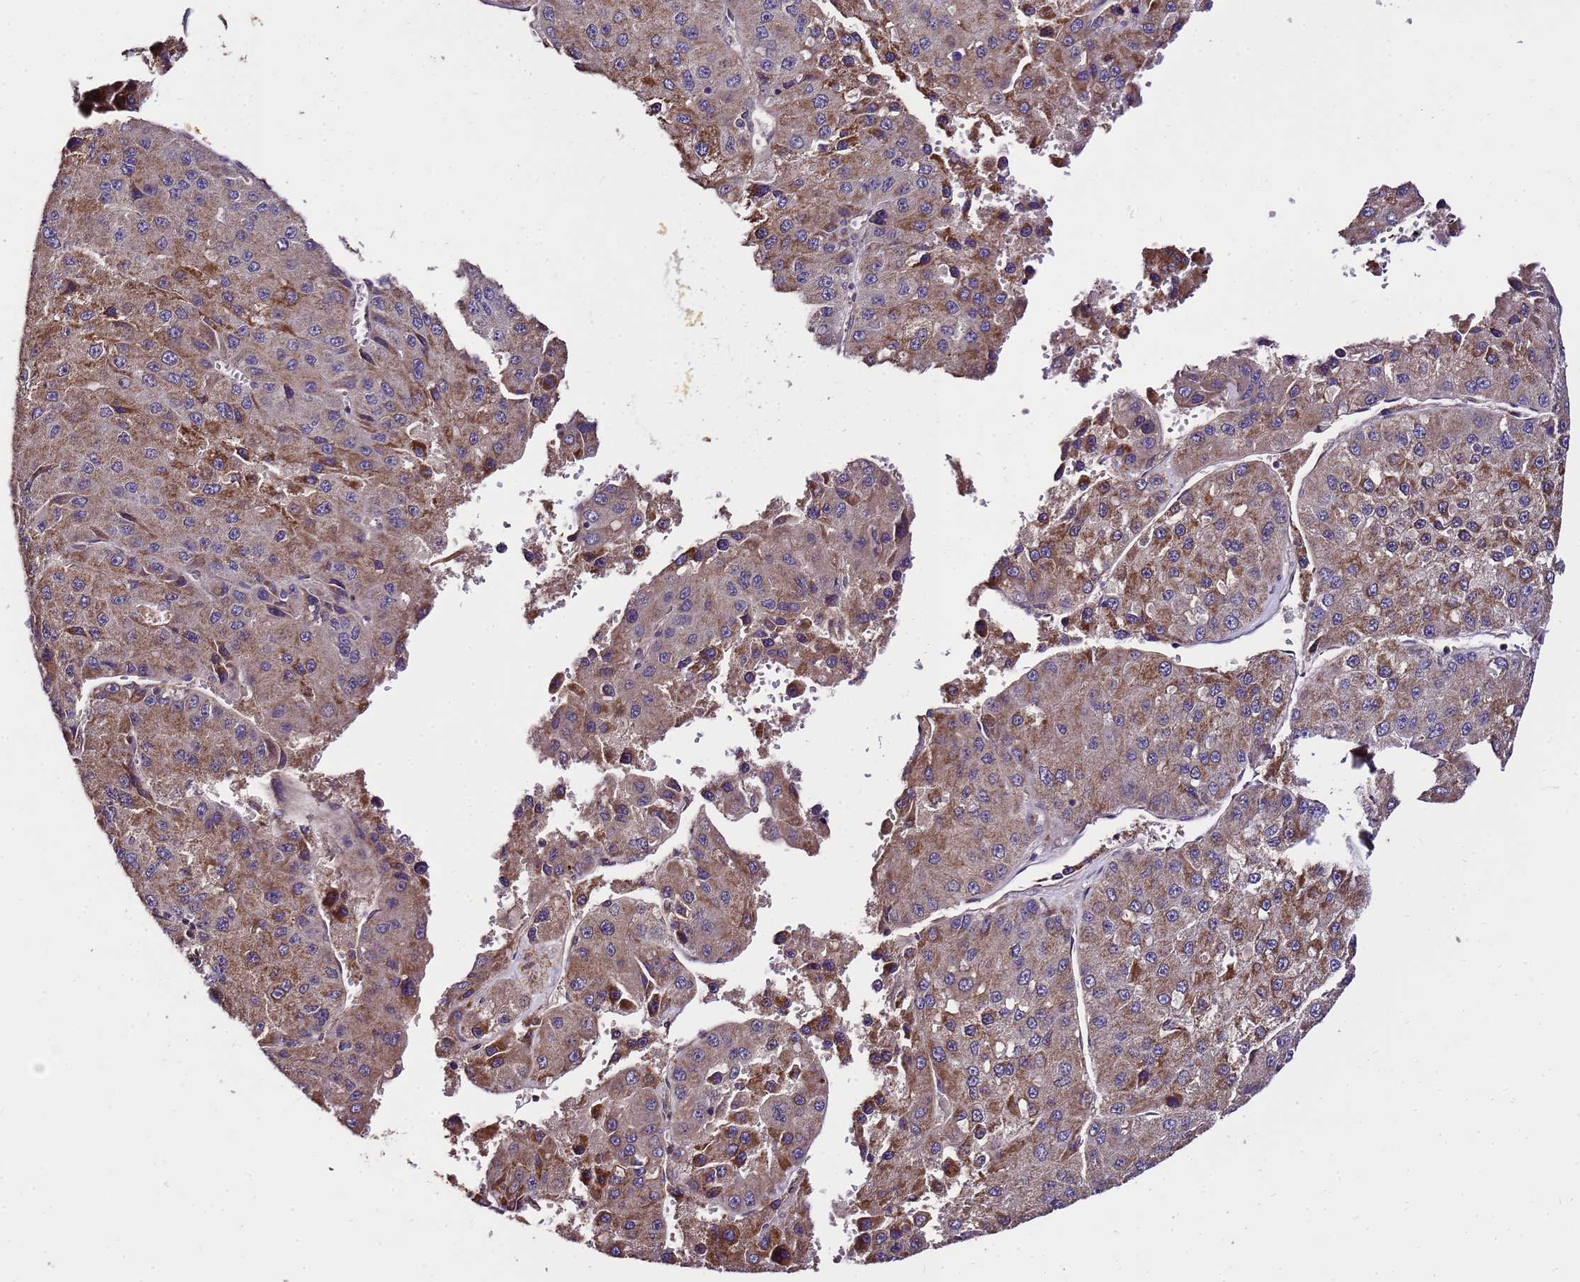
{"staining": {"intensity": "moderate", "quantity": "25%-75%", "location": "cytoplasmic/membranous"}, "tissue": "liver cancer", "cell_type": "Tumor cells", "image_type": "cancer", "snomed": [{"axis": "morphology", "description": "Carcinoma, Hepatocellular, NOS"}, {"axis": "topography", "description": "Liver"}], "caption": "Immunohistochemistry (IHC) histopathology image of neoplastic tissue: human liver hepatocellular carcinoma stained using immunohistochemistry reveals medium levels of moderate protein expression localized specifically in the cytoplasmic/membranous of tumor cells, appearing as a cytoplasmic/membranous brown color.", "gene": "ZNF329", "patient": {"sex": "female", "age": 73}}